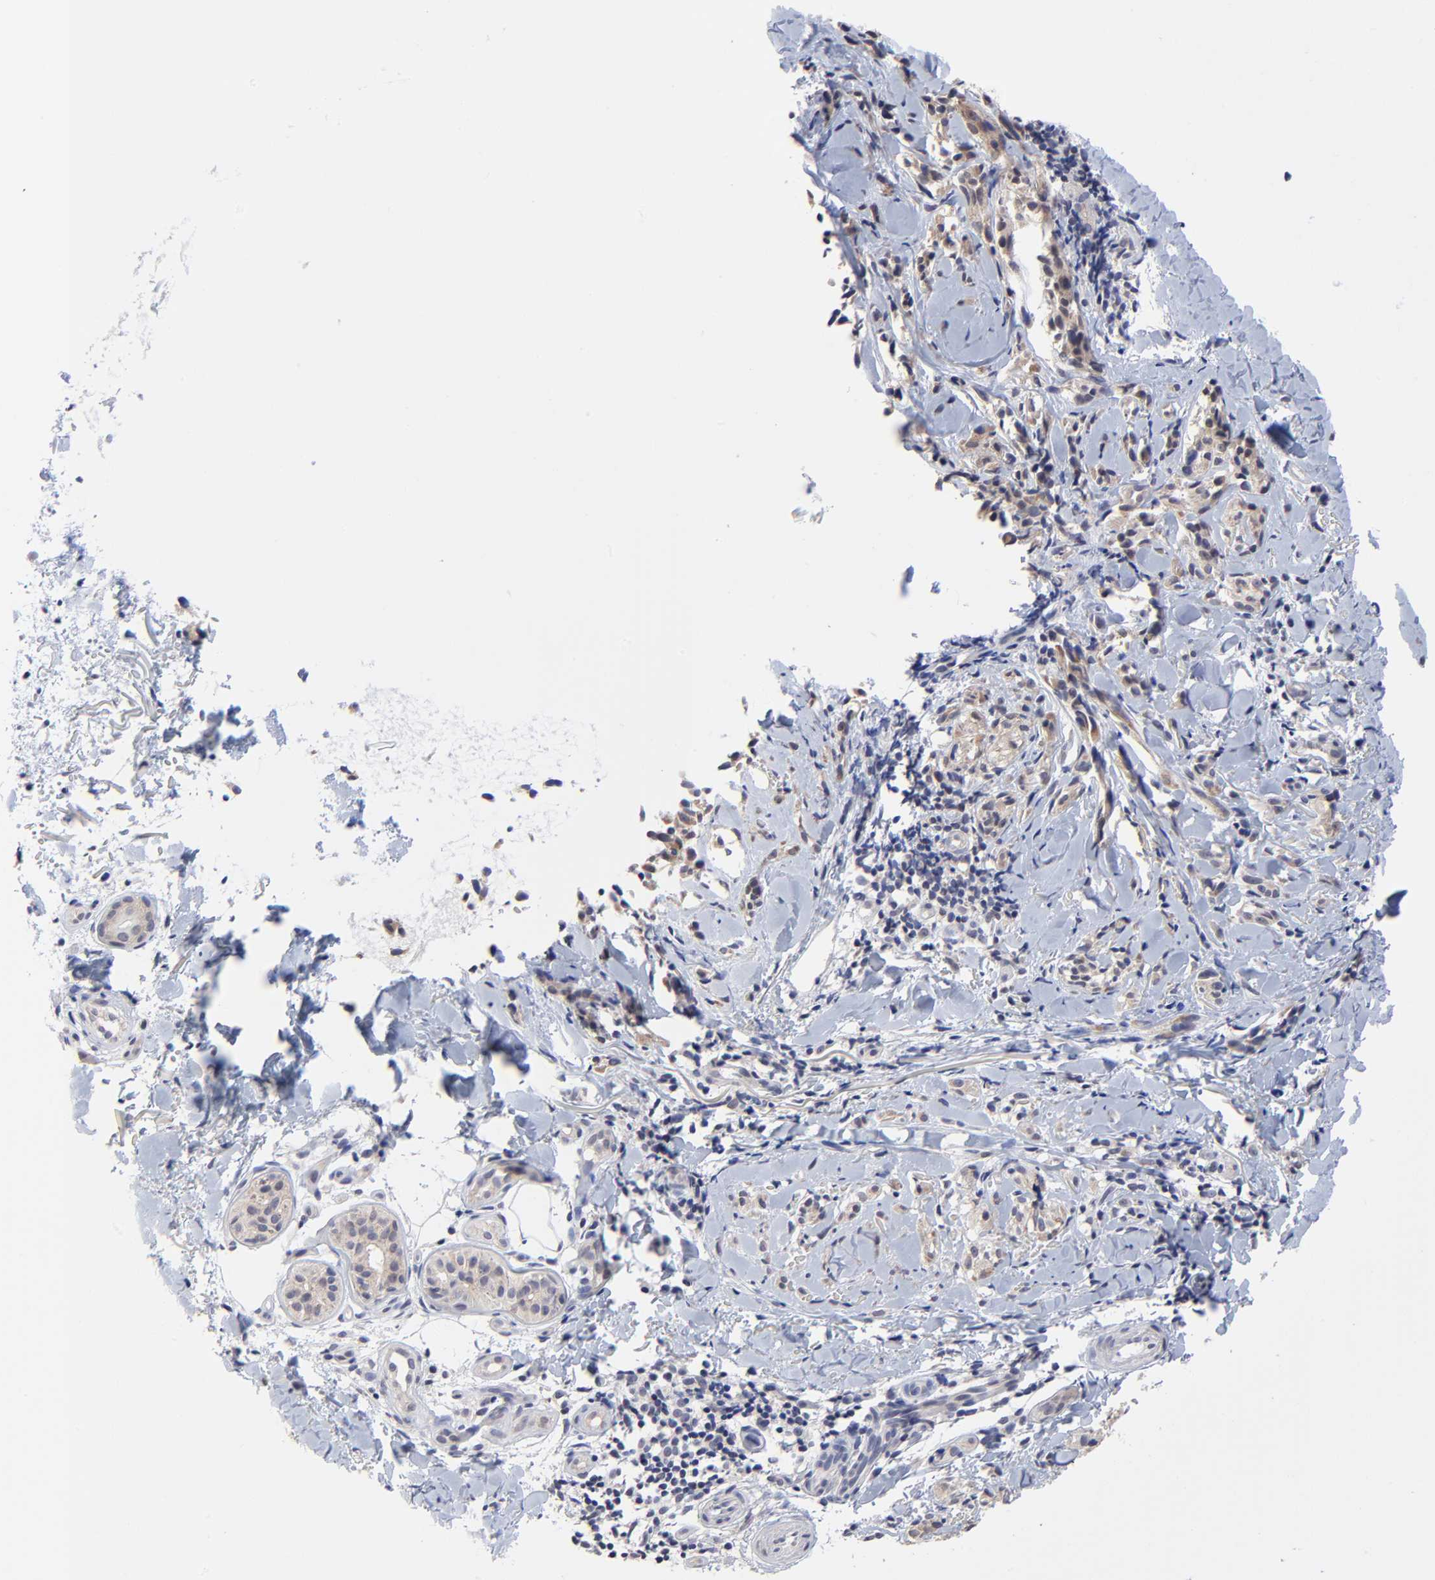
{"staining": {"intensity": "weak", "quantity": ">75%", "location": "cytoplasmic/membranous"}, "tissue": "melanoma", "cell_type": "Tumor cells", "image_type": "cancer", "snomed": [{"axis": "morphology", "description": "Malignant melanoma, Metastatic site"}, {"axis": "topography", "description": "Skin"}], "caption": "Weak cytoplasmic/membranous staining for a protein is appreciated in about >75% of tumor cells of melanoma using immunohistochemistry (IHC).", "gene": "FBXO8", "patient": {"sex": "female", "age": 66}}